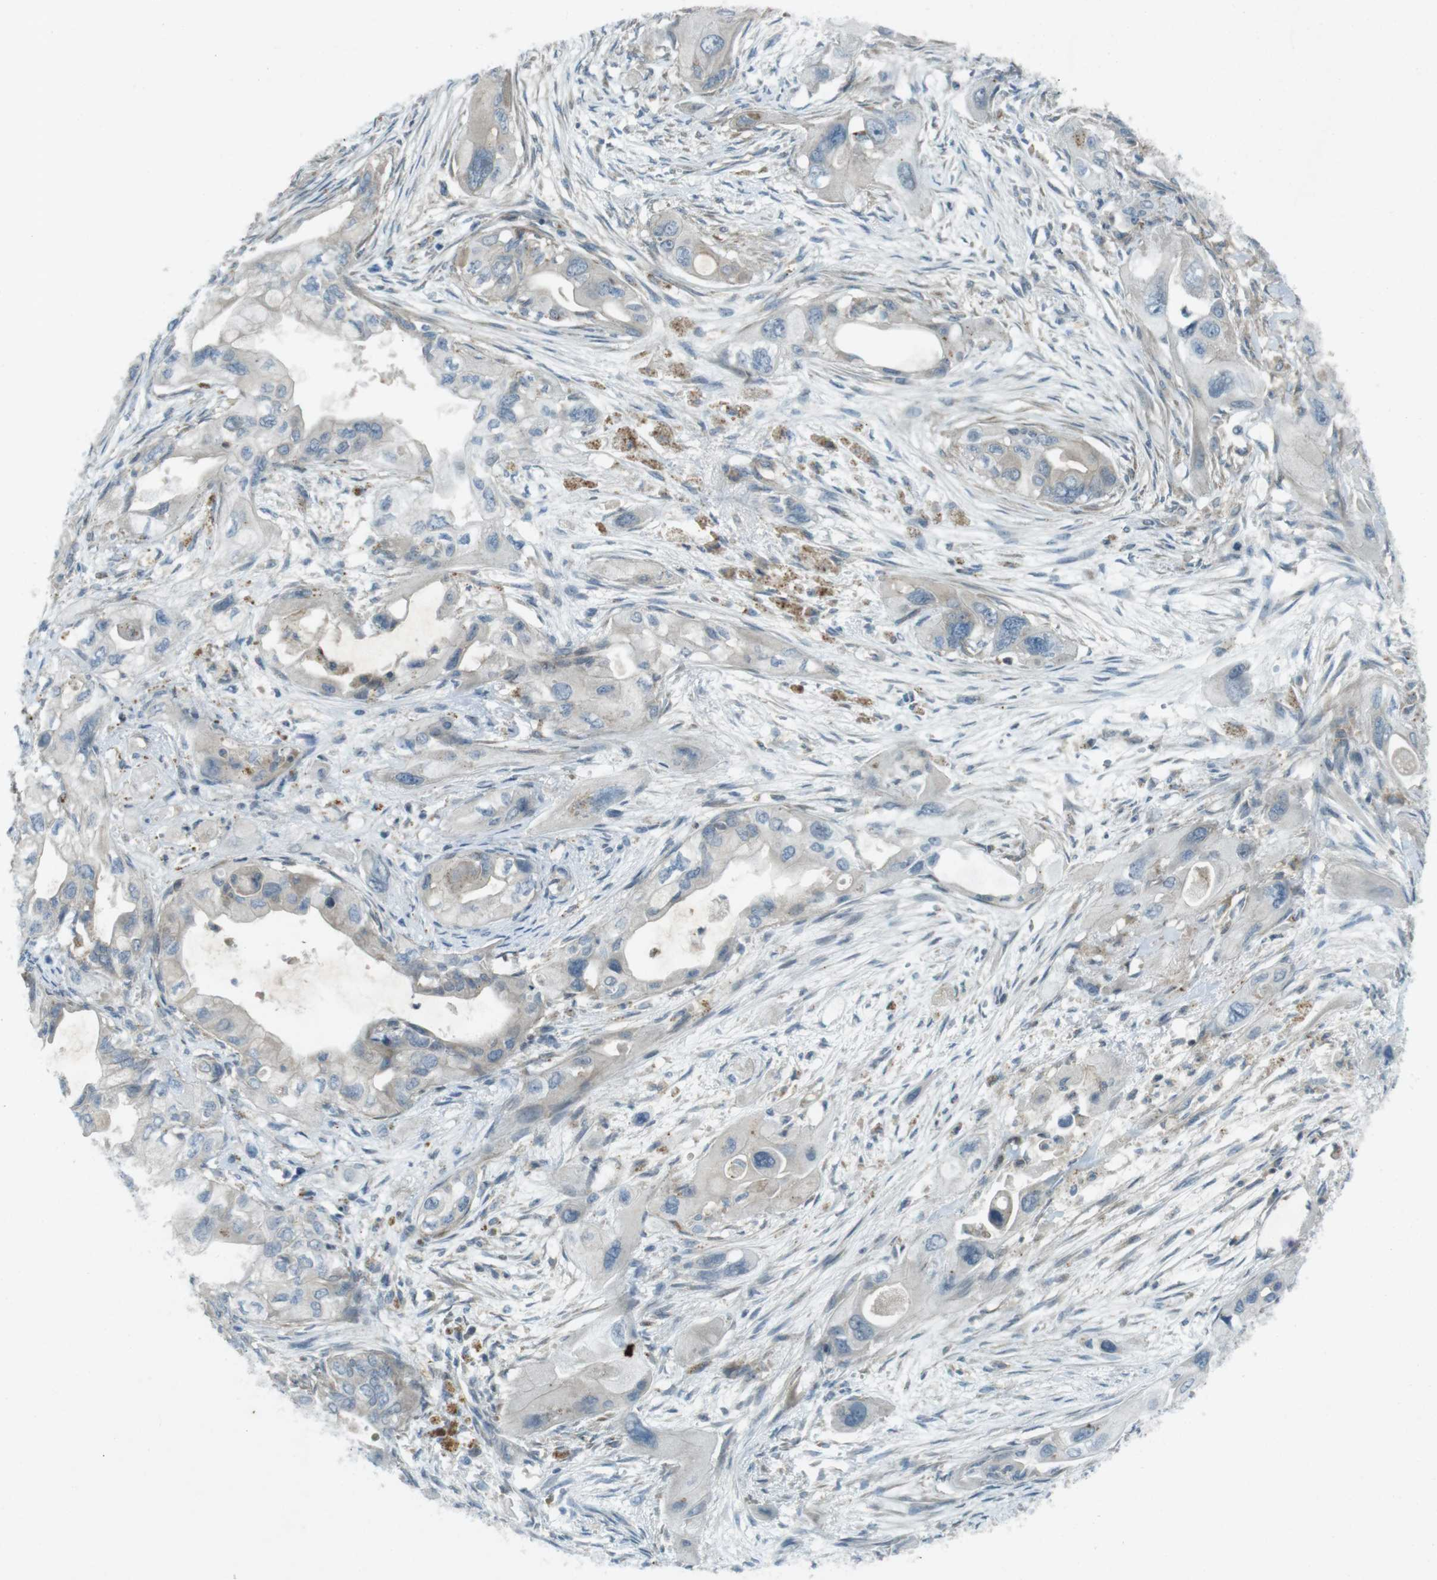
{"staining": {"intensity": "weak", "quantity": "<25%", "location": "cytoplasmic/membranous"}, "tissue": "pancreatic cancer", "cell_type": "Tumor cells", "image_type": "cancer", "snomed": [{"axis": "morphology", "description": "Adenocarcinoma, NOS"}, {"axis": "topography", "description": "Pancreas"}], "caption": "DAB (3,3'-diaminobenzidine) immunohistochemical staining of pancreatic cancer reveals no significant staining in tumor cells.", "gene": "ZYX", "patient": {"sex": "male", "age": 73}}